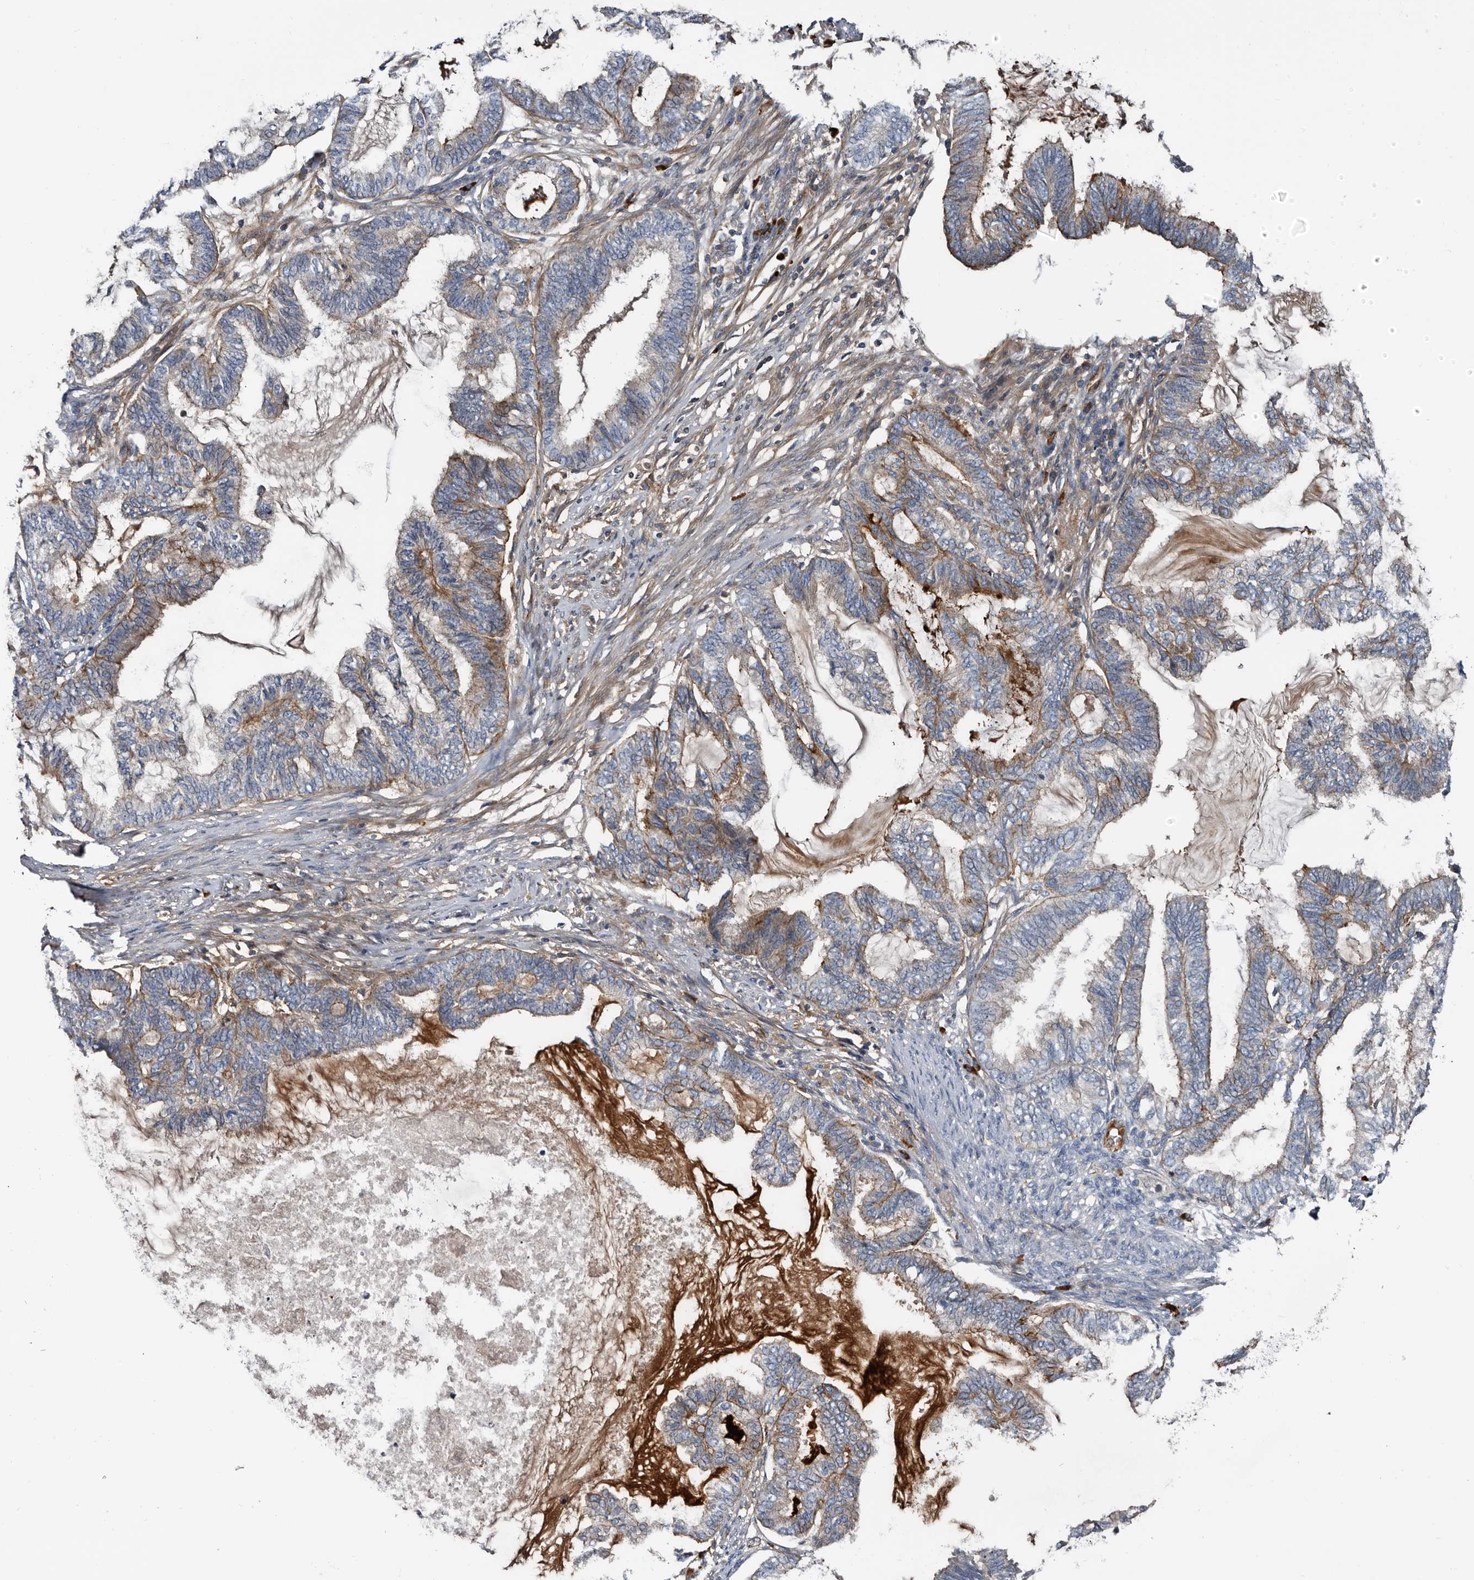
{"staining": {"intensity": "moderate", "quantity": "25%-75%", "location": "cytoplasmic/membranous"}, "tissue": "endometrial cancer", "cell_type": "Tumor cells", "image_type": "cancer", "snomed": [{"axis": "morphology", "description": "Adenocarcinoma, NOS"}, {"axis": "topography", "description": "Endometrium"}], "caption": "The photomicrograph reveals immunohistochemical staining of adenocarcinoma (endometrial). There is moderate cytoplasmic/membranous expression is appreciated in about 25%-75% of tumor cells.", "gene": "TSPAN17", "patient": {"sex": "female", "age": 86}}